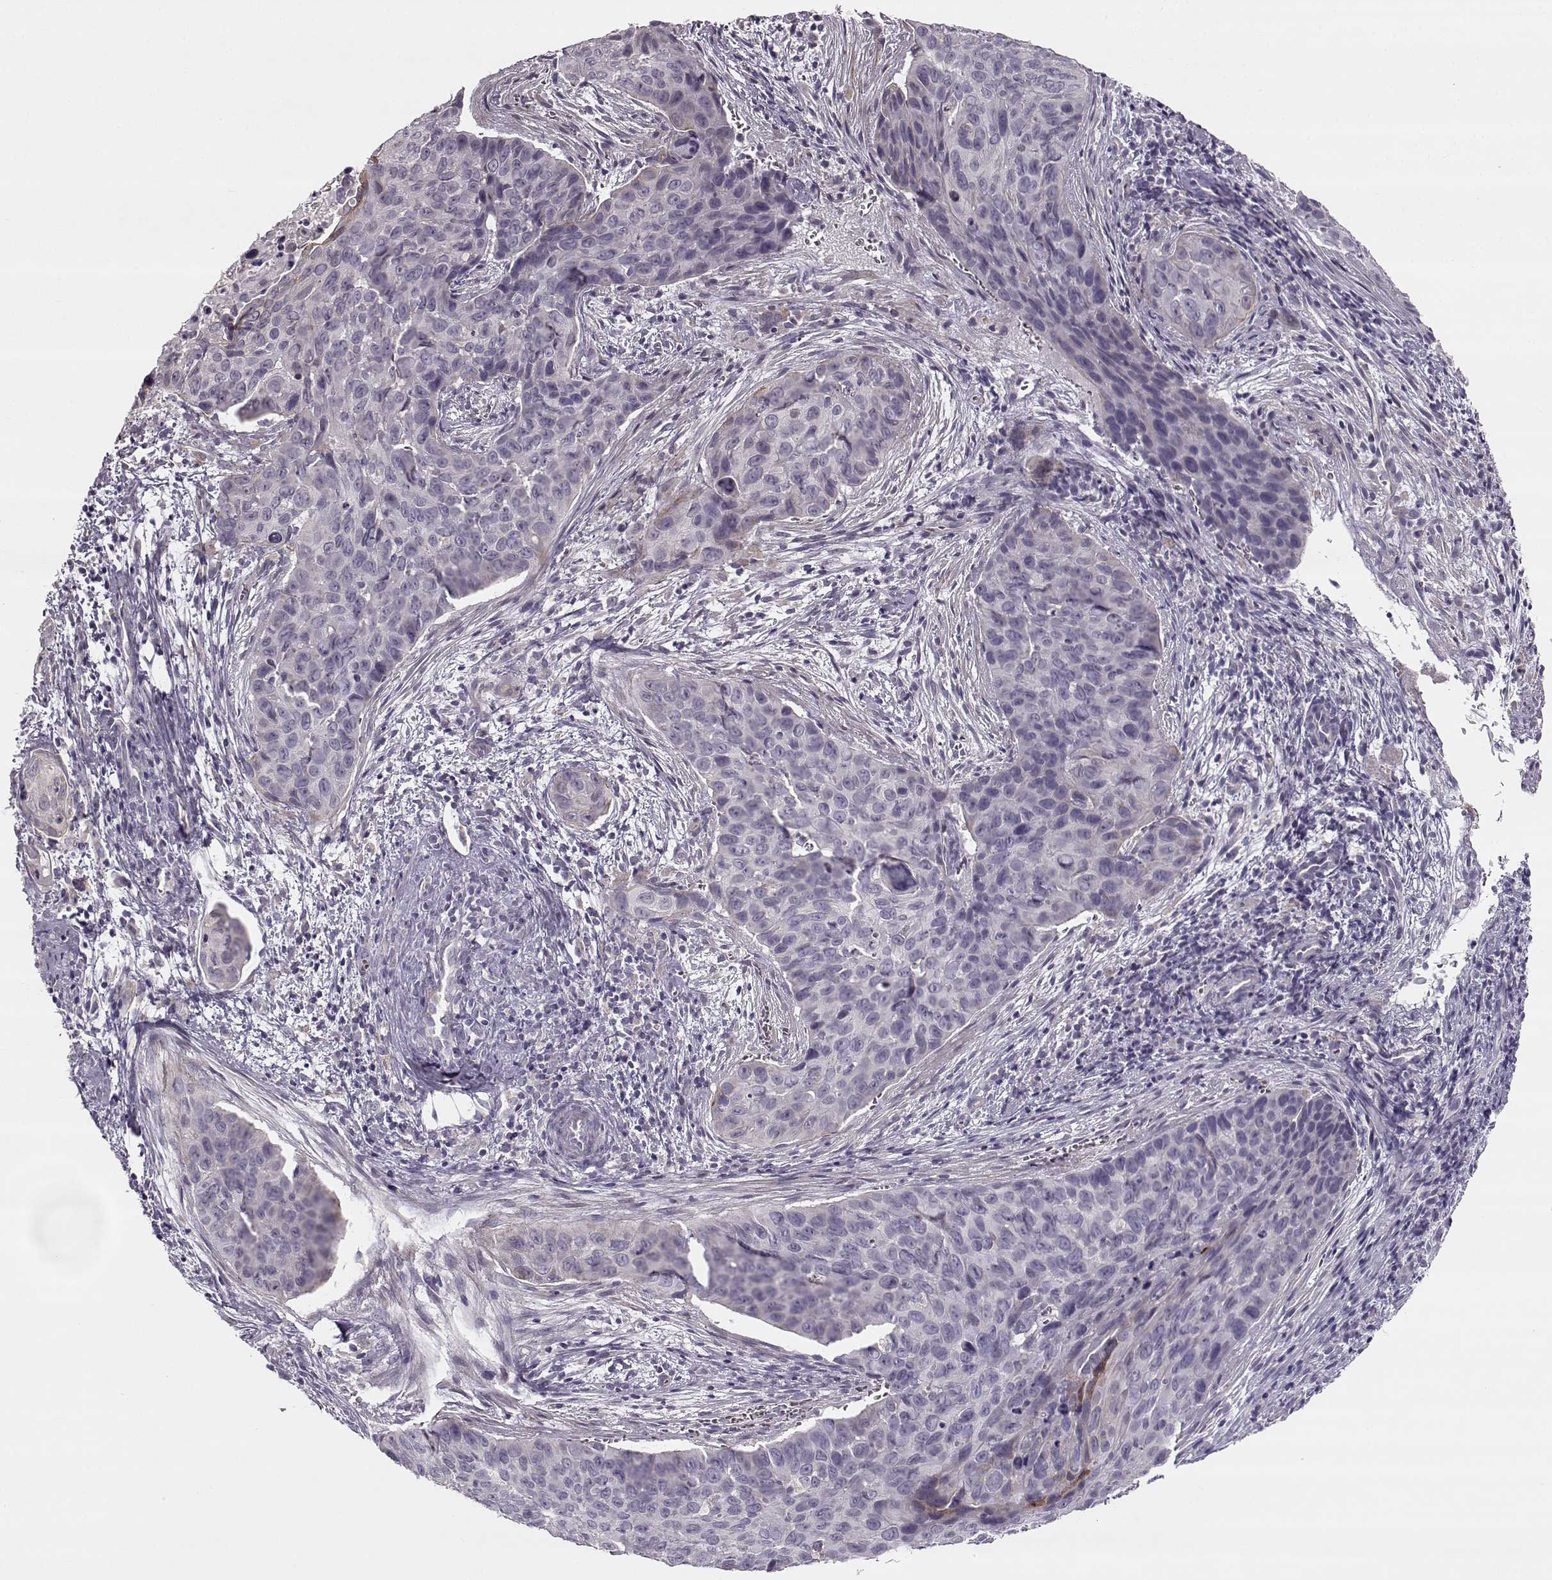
{"staining": {"intensity": "negative", "quantity": "none", "location": "none"}, "tissue": "cervical cancer", "cell_type": "Tumor cells", "image_type": "cancer", "snomed": [{"axis": "morphology", "description": "Squamous cell carcinoma, NOS"}, {"axis": "topography", "description": "Cervix"}], "caption": "A high-resolution image shows immunohistochemistry staining of cervical cancer, which shows no significant expression in tumor cells.", "gene": "MAP6D1", "patient": {"sex": "female", "age": 35}}